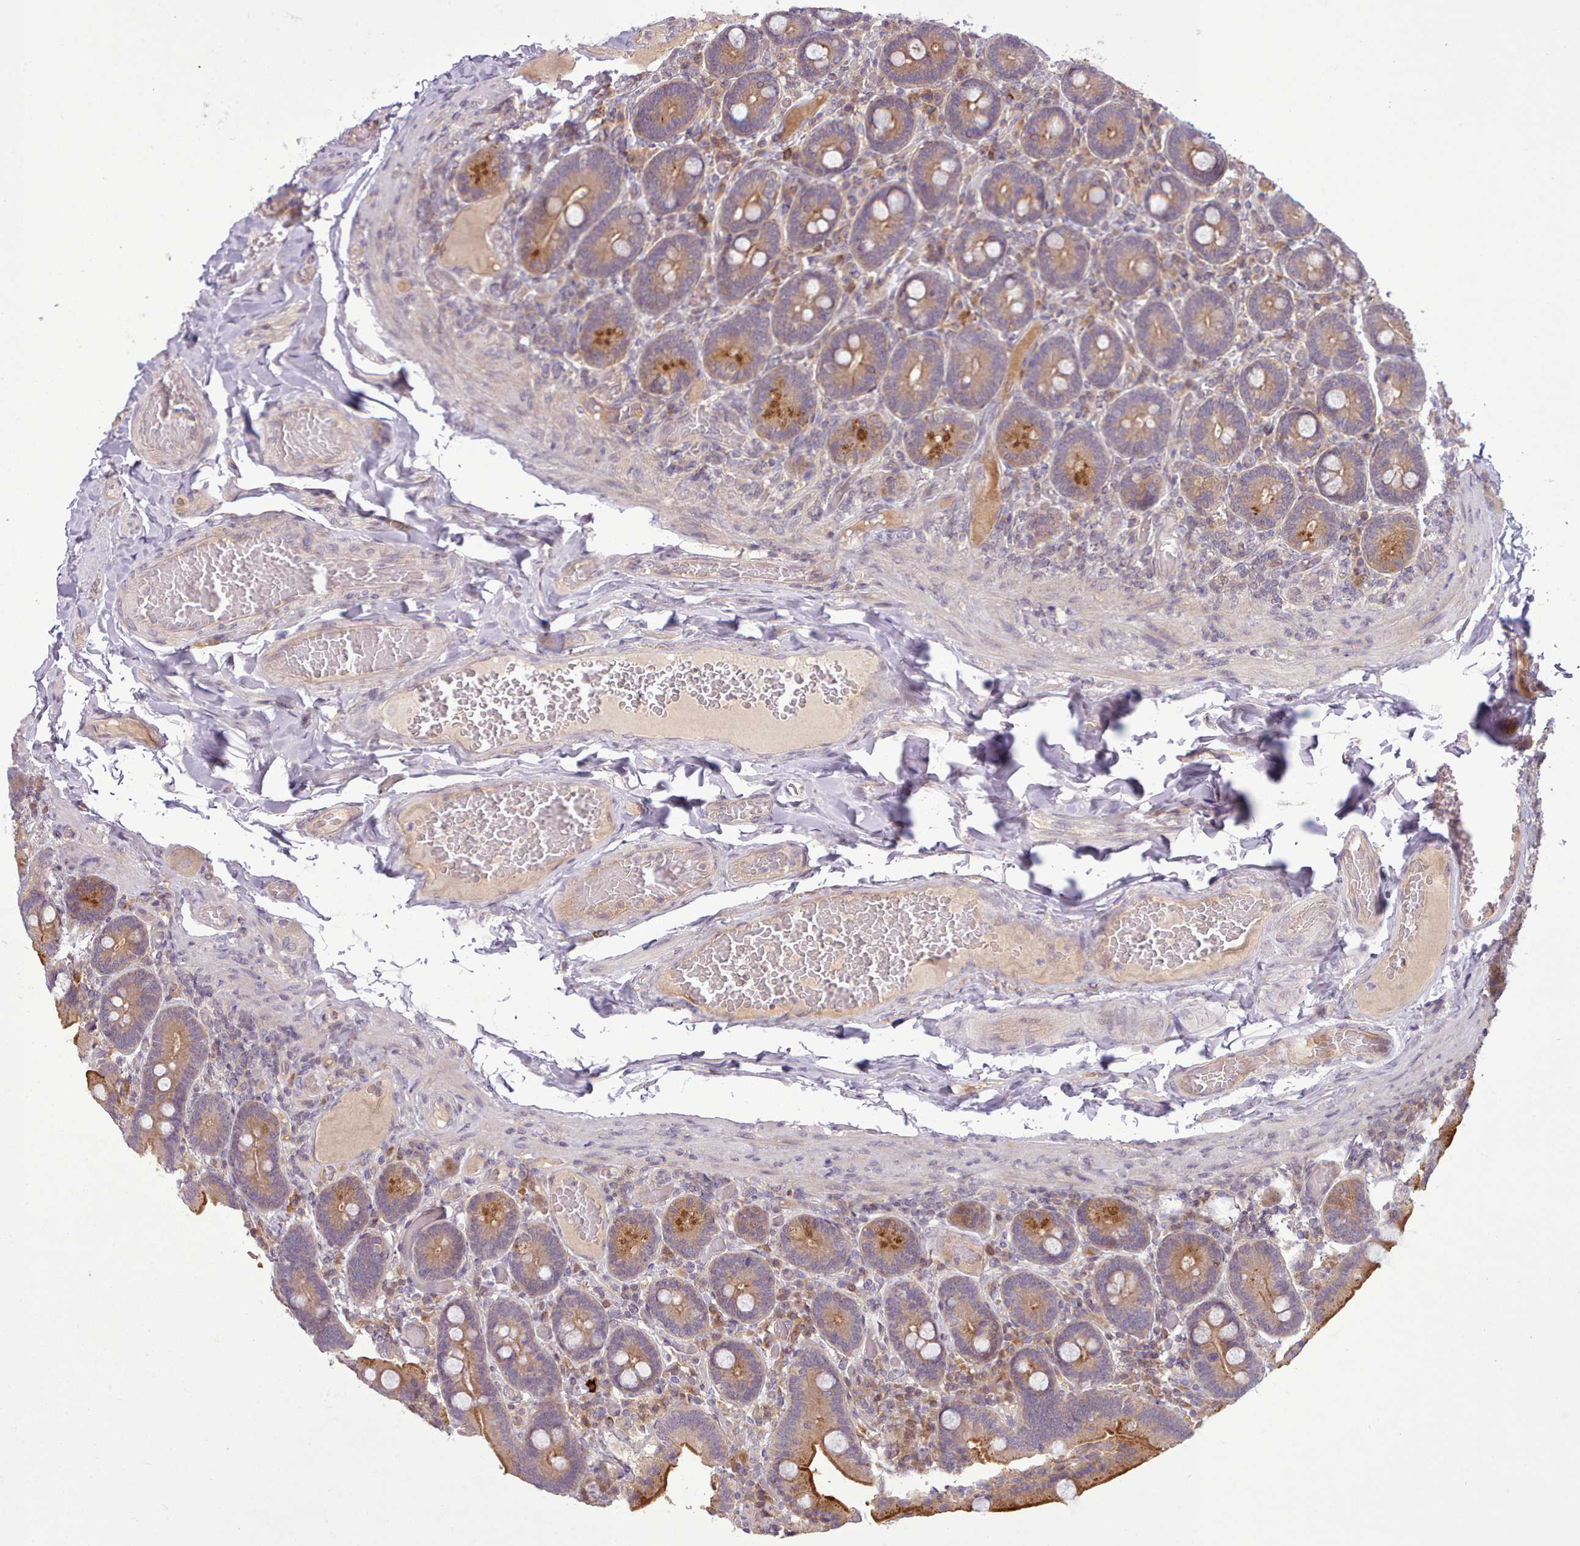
{"staining": {"intensity": "moderate", "quantity": ">75%", "location": "cytoplasmic/membranous"}, "tissue": "duodenum", "cell_type": "Glandular cells", "image_type": "normal", "snomed": [{"axis": "morphology", "description": "Normal tissue, NOS"}, {"axis": "topography", "description": "Duodenum"}], "caption": "The histopathology image shows immunohistochemical staining of unremarkable duodenum. There is moderate cytoplasmic/membranous staining is present in approximately >75% of glandular cells.", "gene": "NMRK1", "patient": {"sex": "female", "age": 62}}